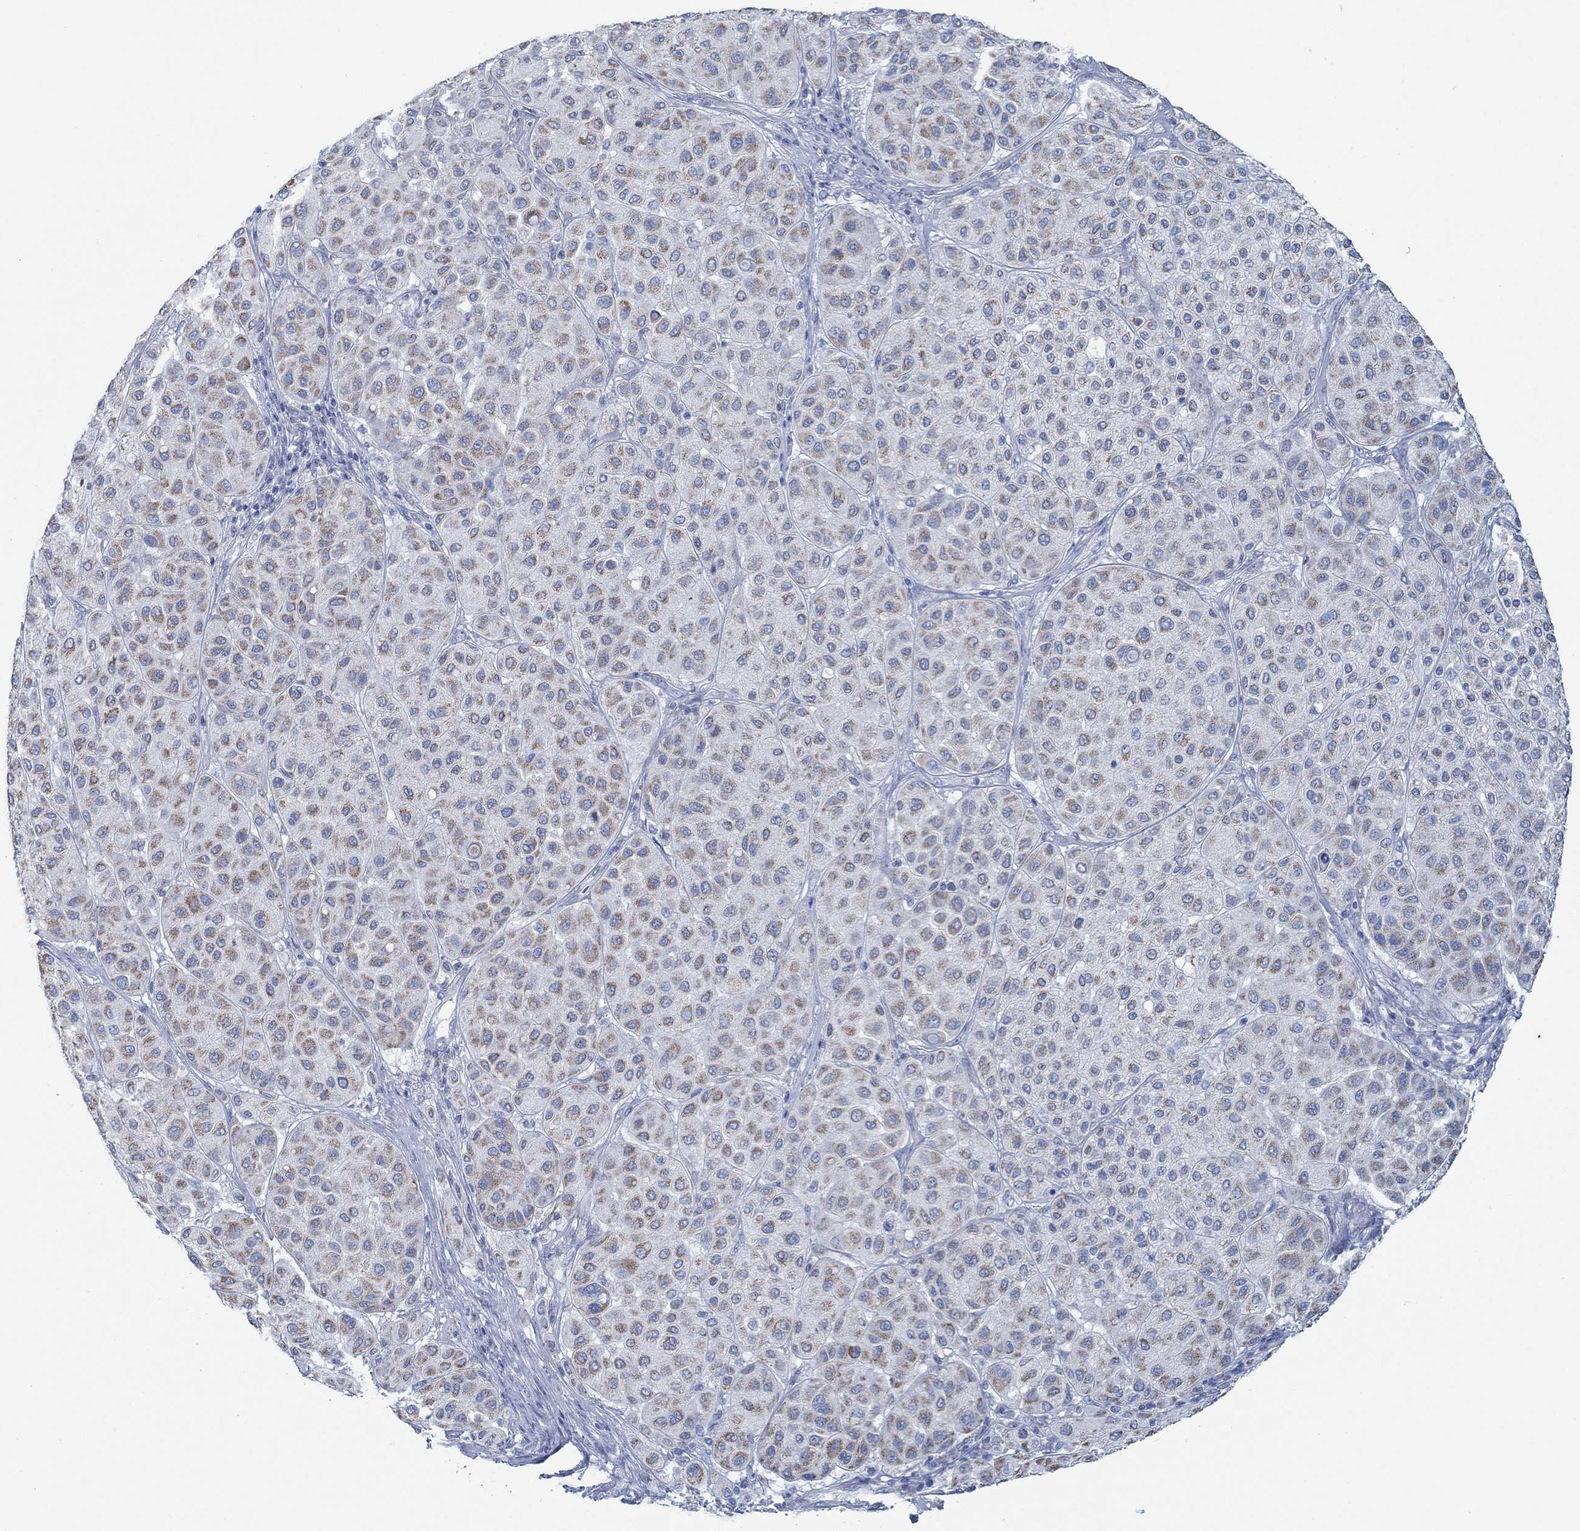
{"staining": {"intensity": "moderate", "quantity": ">75%", "location": "cytoplasmic/membranous"}, "tissue": "melanoma", "cell_type": "Tumor cells", "image_type": "cancer", "snomed": [{"axis": "morphology", "description": "Malignant melanoma, Metastatic site"}, {"axis": "topography", "description": "Smooth muscle"}], "caption": "DAB immunohistochemical staining of melanoma reveals moderate cytoplasmic/membranous protein expression in approximately >75% of tumor cells.", "gene": "GLOD5", "patient": {"sex": "male", "age": 41}}